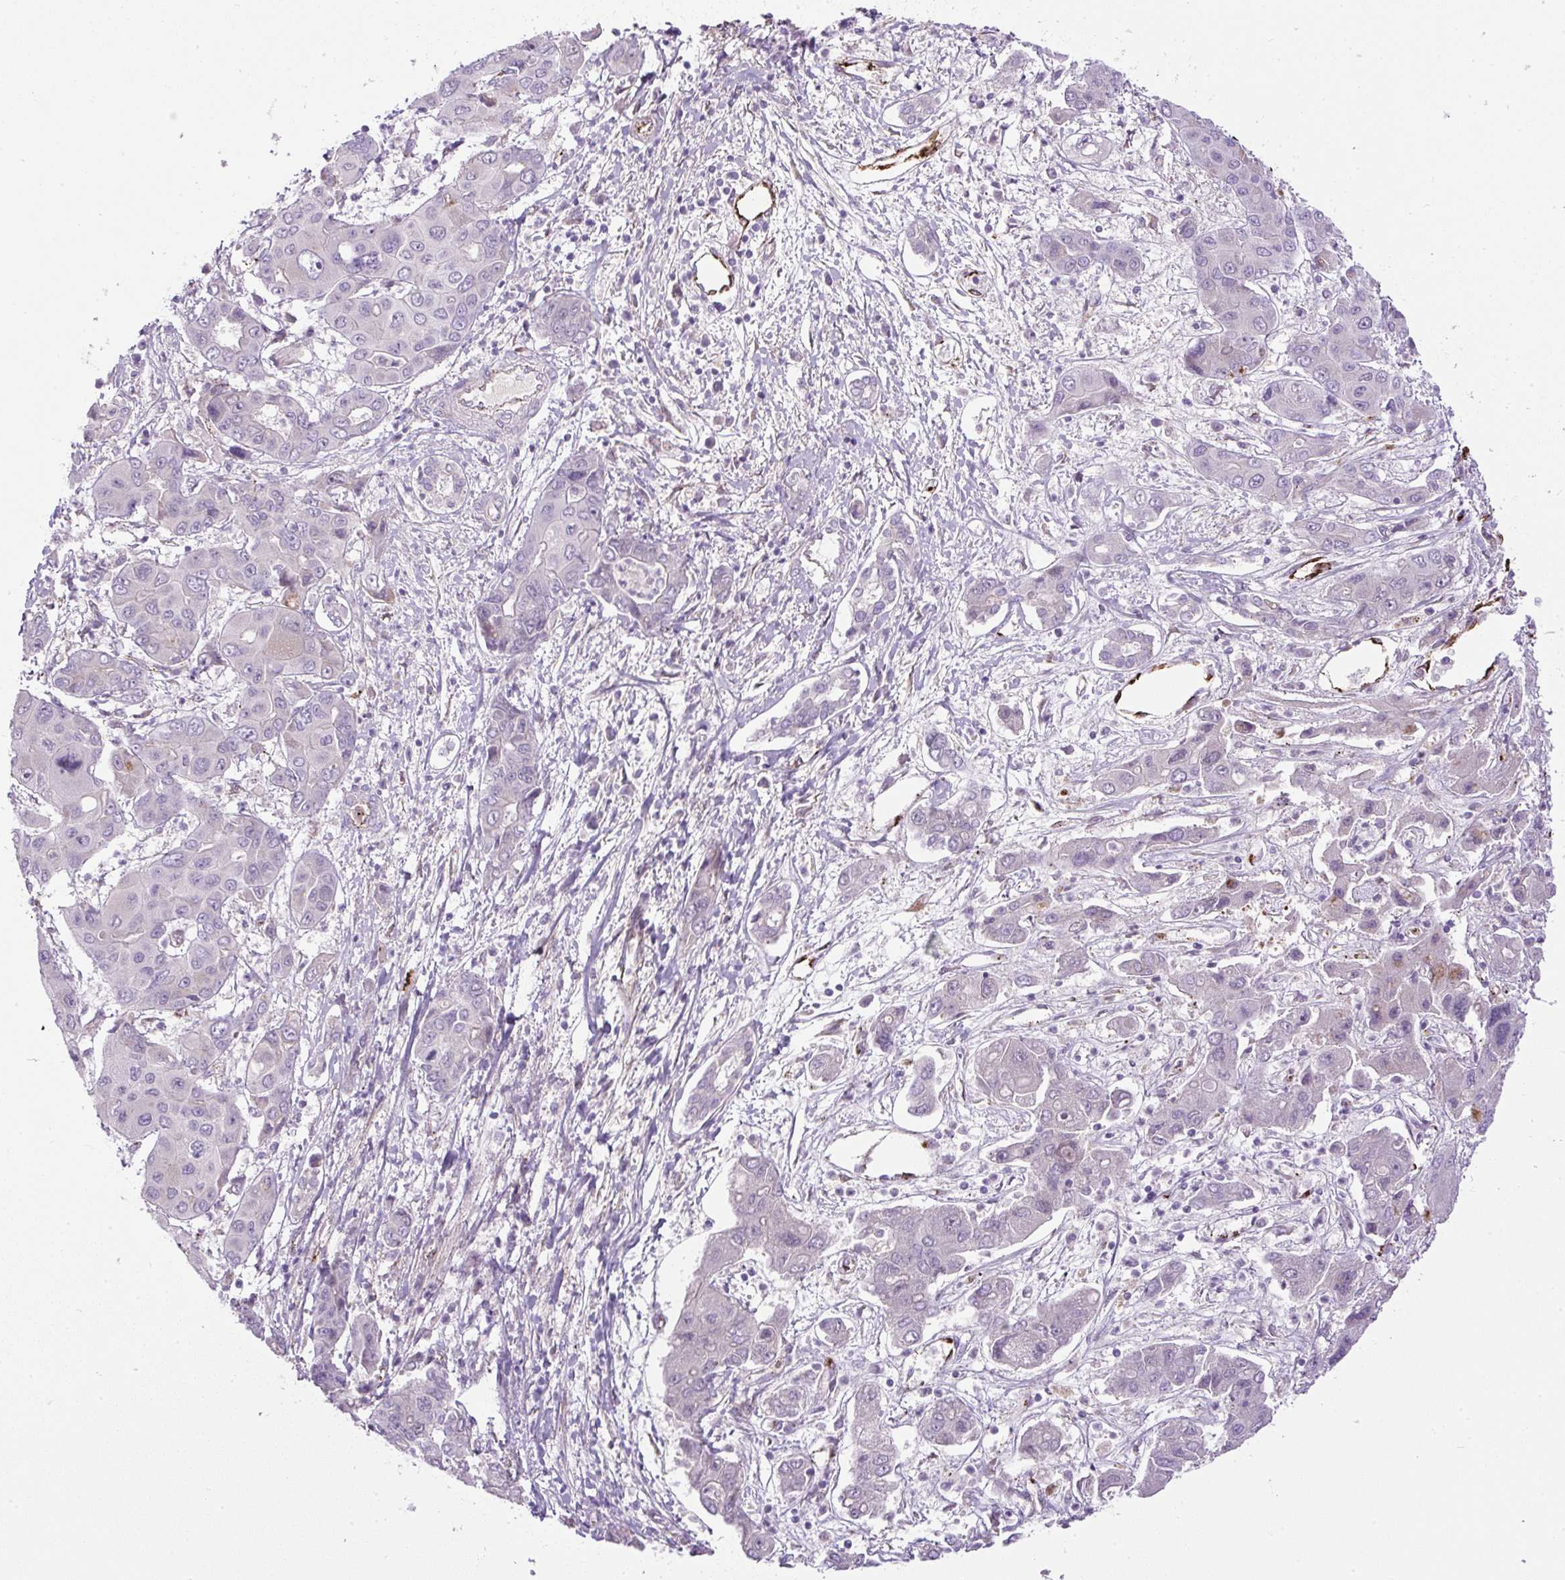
{"staining": {"intensity": "negative", "quantity": "none", "location": "none"}, "tissue": "liver cancer", "cell_type": "Tumor cells", "image_type": "cancer", "snomed": [{"axis": "morphology", "description": "Cholangiocarcinoma"}, {"axis": "topography", "description": "Liver"}], "caption": "Immunohistochemistry (IHC) micrograph of human liver cancer (cholangiocarcinoma) stained for a protein (brown), which demonstrates no positivity in tumor cells.", "gene": "LEFTY2", "patient": {"sex": "male", "age": 67}}